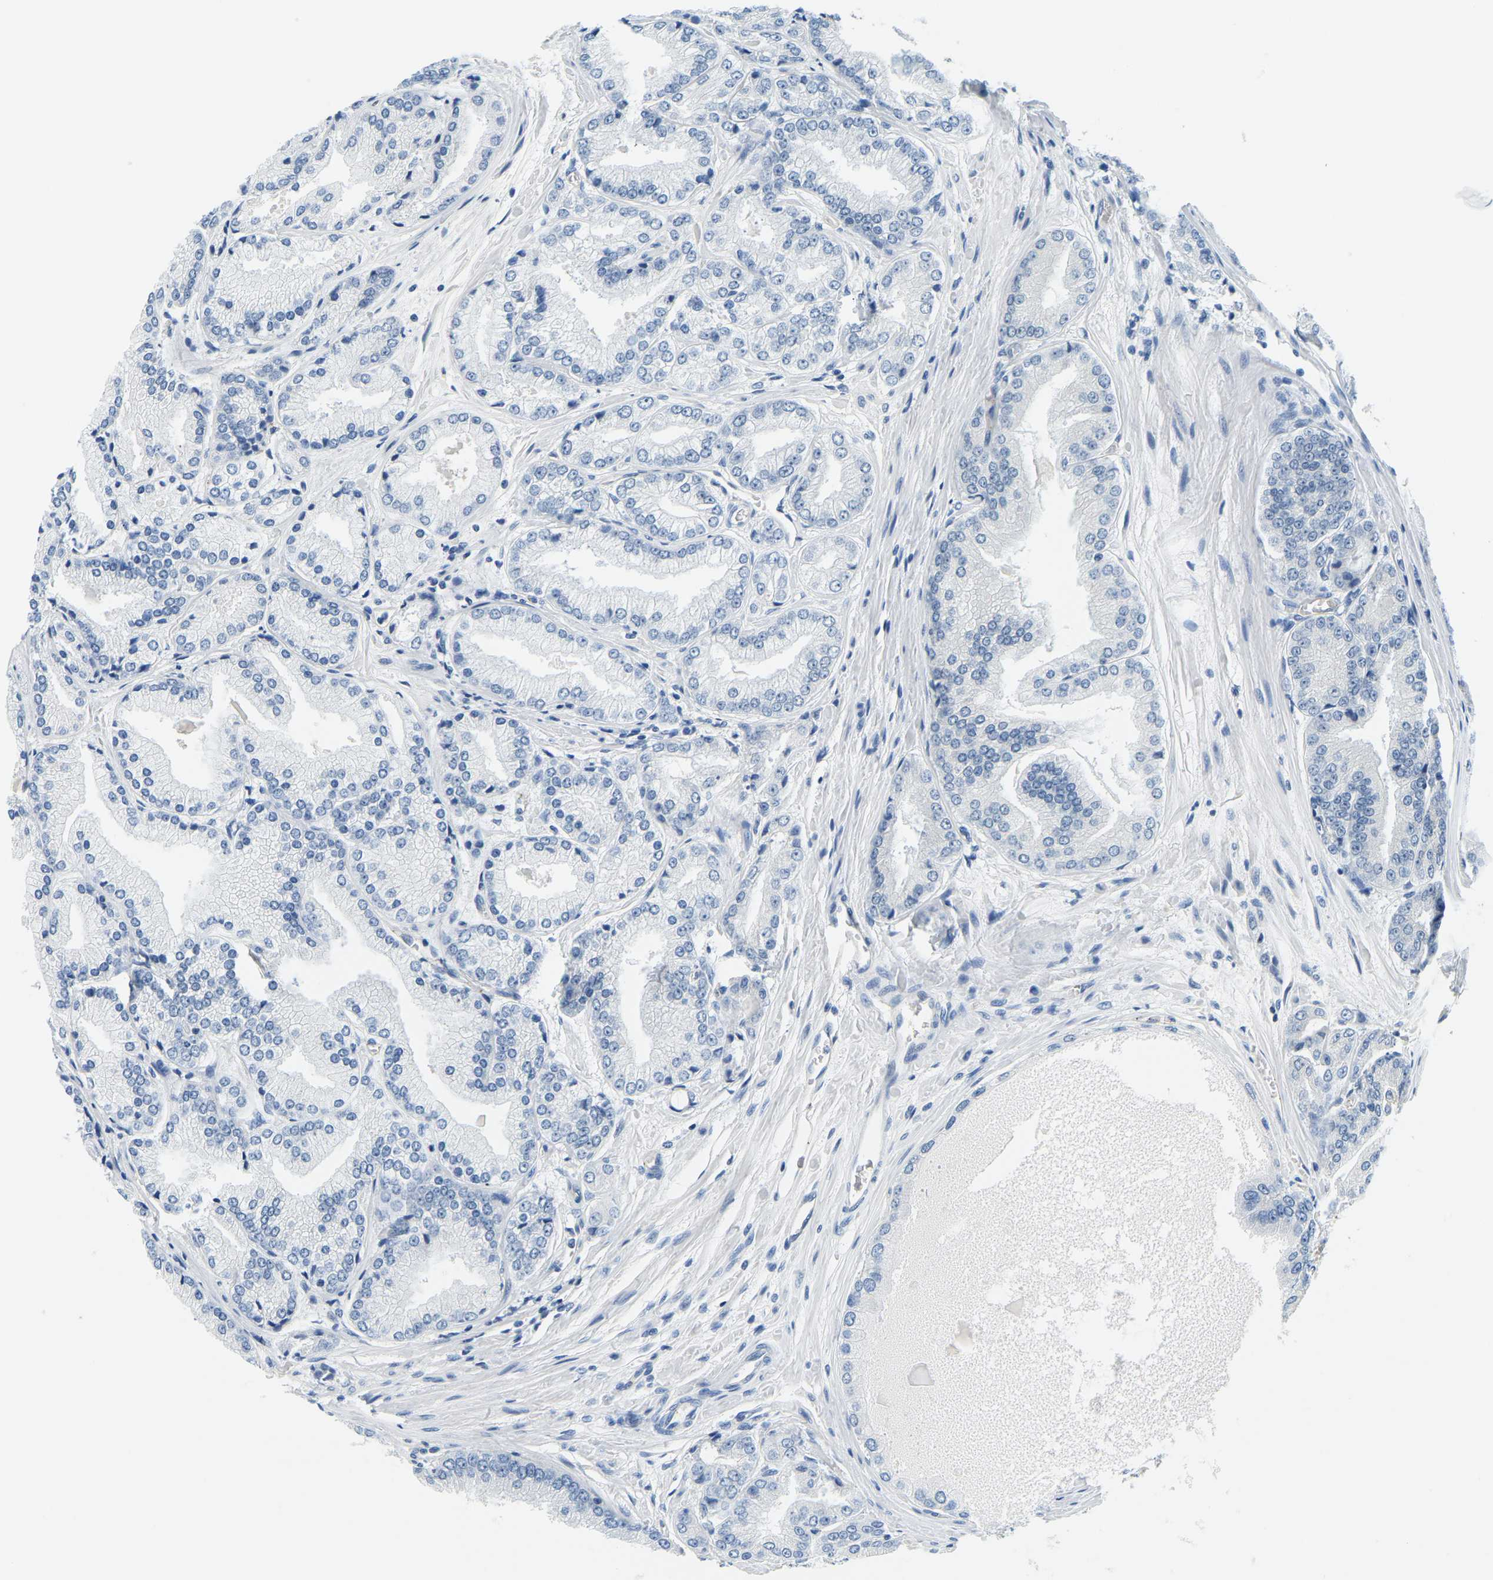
{"staining": {"intensity": "negative", "quantity": "none", "location": "none"}, "tissue": "prostate cancer", "cell_type": "Tumor cells", "image_type": "cancer", "snomed": [{"axis": "morphology", "description": "Adenocarcinoma, High grade"}, {"axis": "topography", "description": "Prostate"}], "caption": "Human prostate cancer (high-grade adenocarcinoma) stained for a protein using immunohistochemistry displays no positivity in tumor cells.", "gene": "RRP1", "patient": {"sex": "male", "age": 59}}